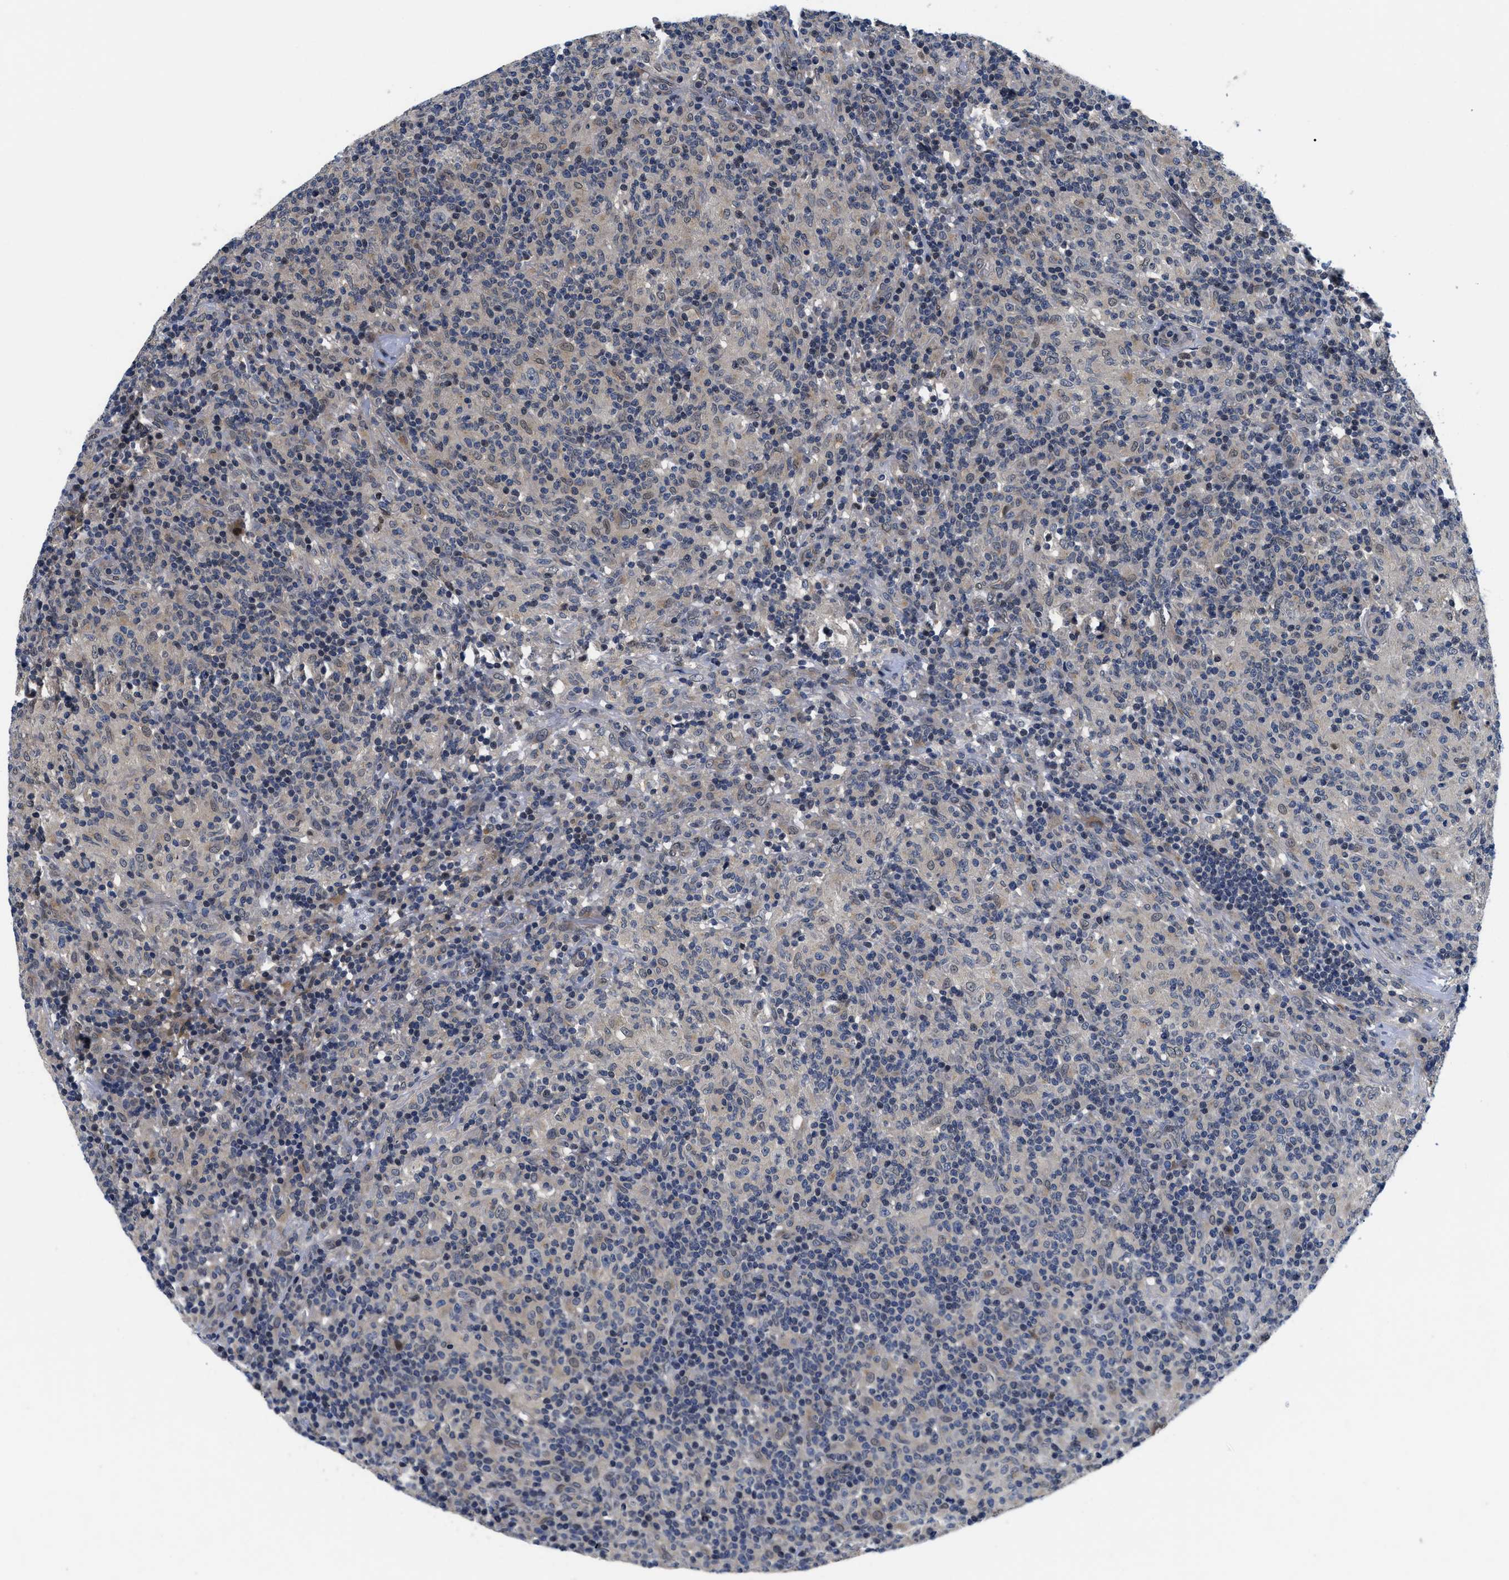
{"staining": {"intensity": "negative", "quantity": "none", "location": "none"}, "tissue": "lymphoma", "cell_type": "Tumor cells", "image_type": "cancer", "snomed": [{"axis": "morphology", "description": "Hodgkin's disease, NOS"}, {"axis": "topography", "description": "Lymph node"}], "caption": "This is an immunohistochemistry image of Hodgkin's disease. There is no positivity in tumor cells.", "gene": "SNX10", "patient": {"sex": "male", "age": 70}}